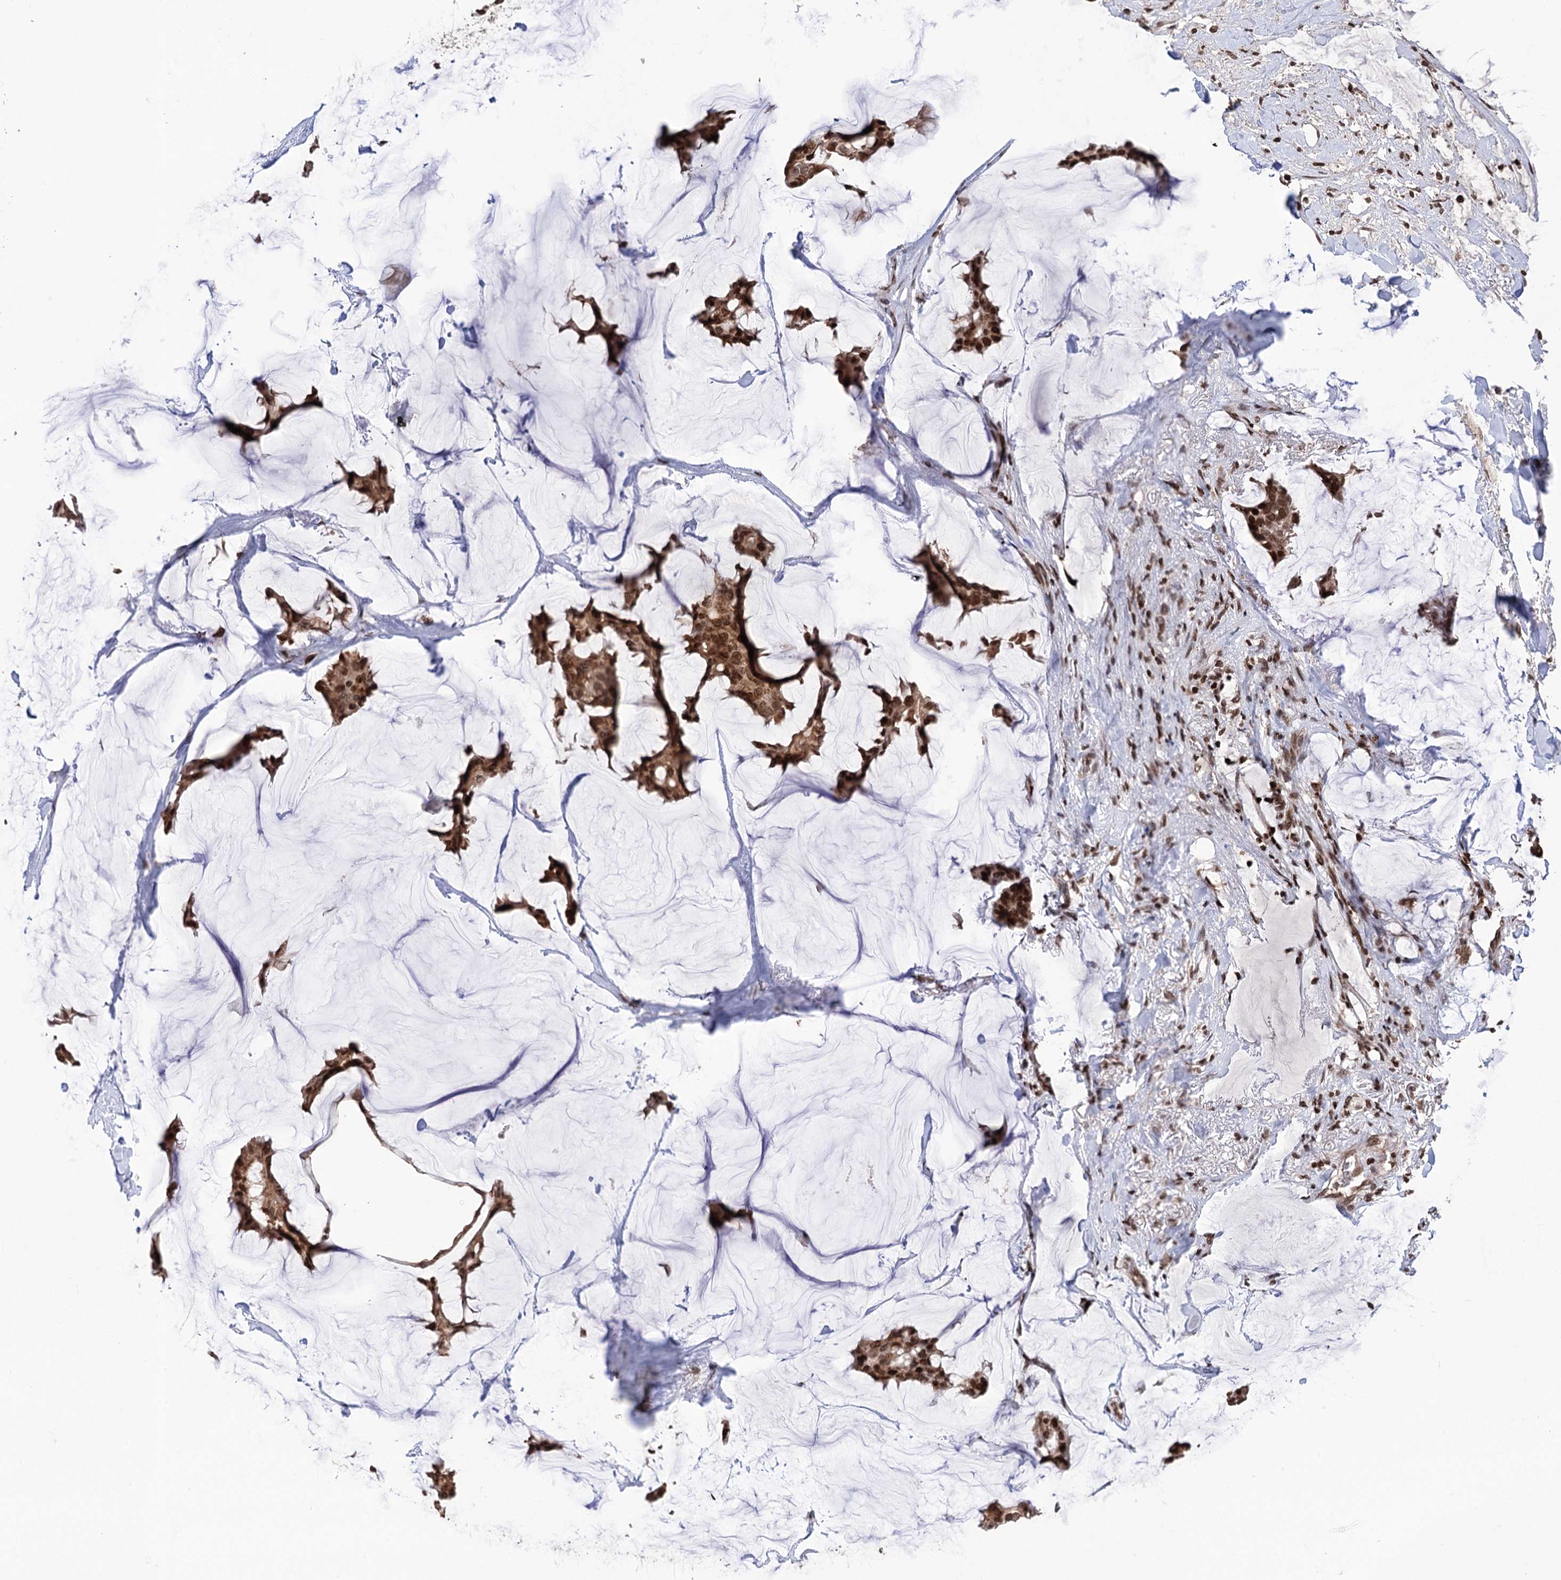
{"staining": {"intensity": "moderate", "quantity": ">75%", "location": "nuclear"}, "tissue": "breast cancer", "cell_type": "Tumor cells", "image_type": "cancer", "snomed": [{"axis": "morphology", "description": "Duct carcinoma"}, {"axis": "topography", "description": "Breast"}], "caption": "A medium amount of moderate nuclear staining is present in about >75% of tumor cells in breast infiltrating ductal carcinoma tissue. (Brightfield microscopy of DAB IHC at high magnification).", "gene": "CCDC77", "patient": {"sex": "female", "age": 93}}